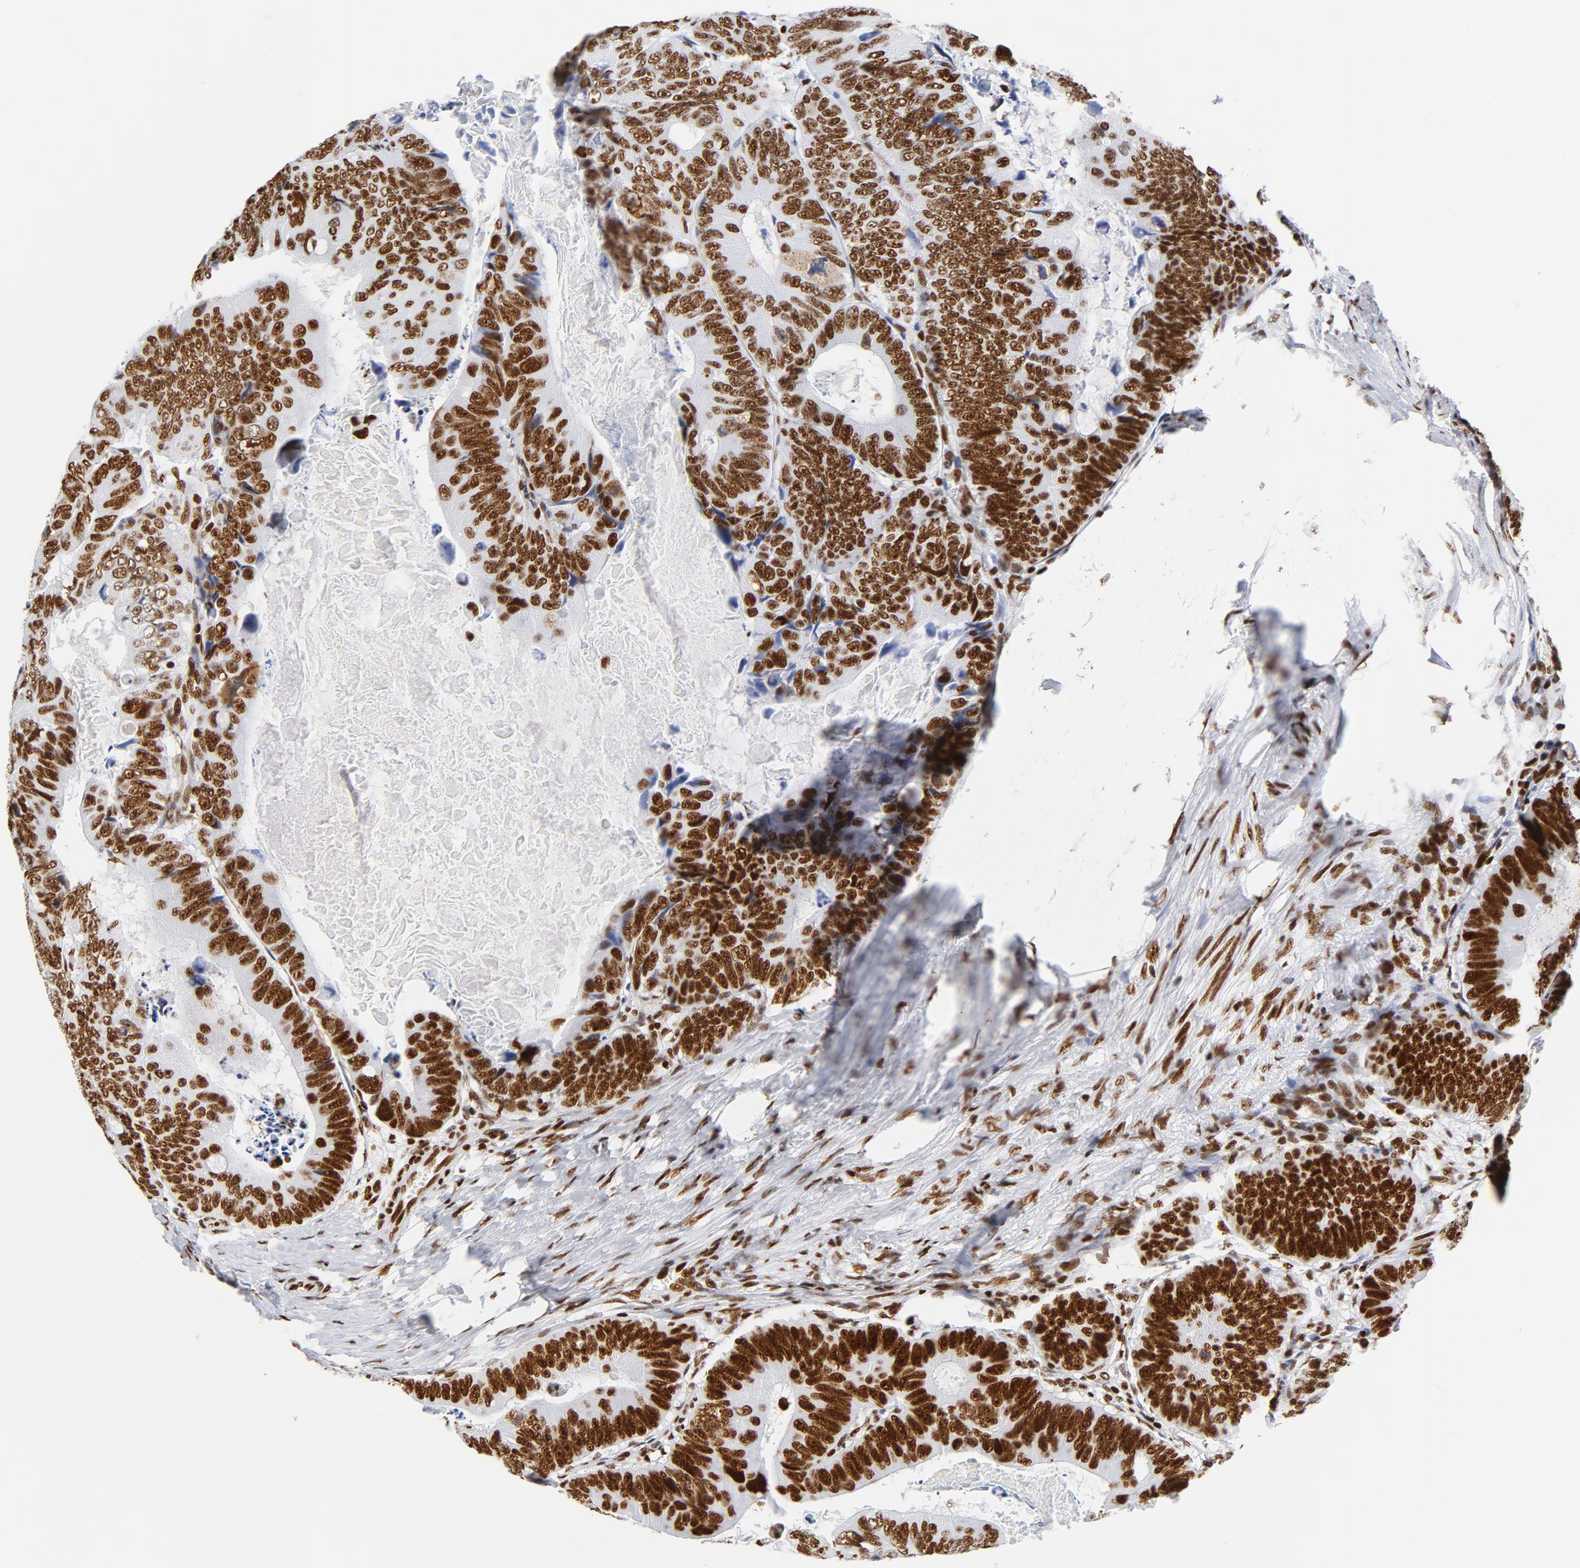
{"staining": {"intensity": "strong", "quantity": ">75%", "location": "nuclear"}, "tissue": "colorectal cancer", "cell_type": "Tumor cells", "image_type": "cancer", "snomed": [{"axis": "morphology", "description": "Adenocarcinoma, NOS"}, {"axis": "topography", "description": "Colon"}], "caption": "Brown immunohistochemical staining in human colorectal adenocarcinoma demonstrates strong nuclear staining in approximately >75% of tumor cells.", "gene": "XRCC5", "patient": {"sex": "female", "age": 55}}